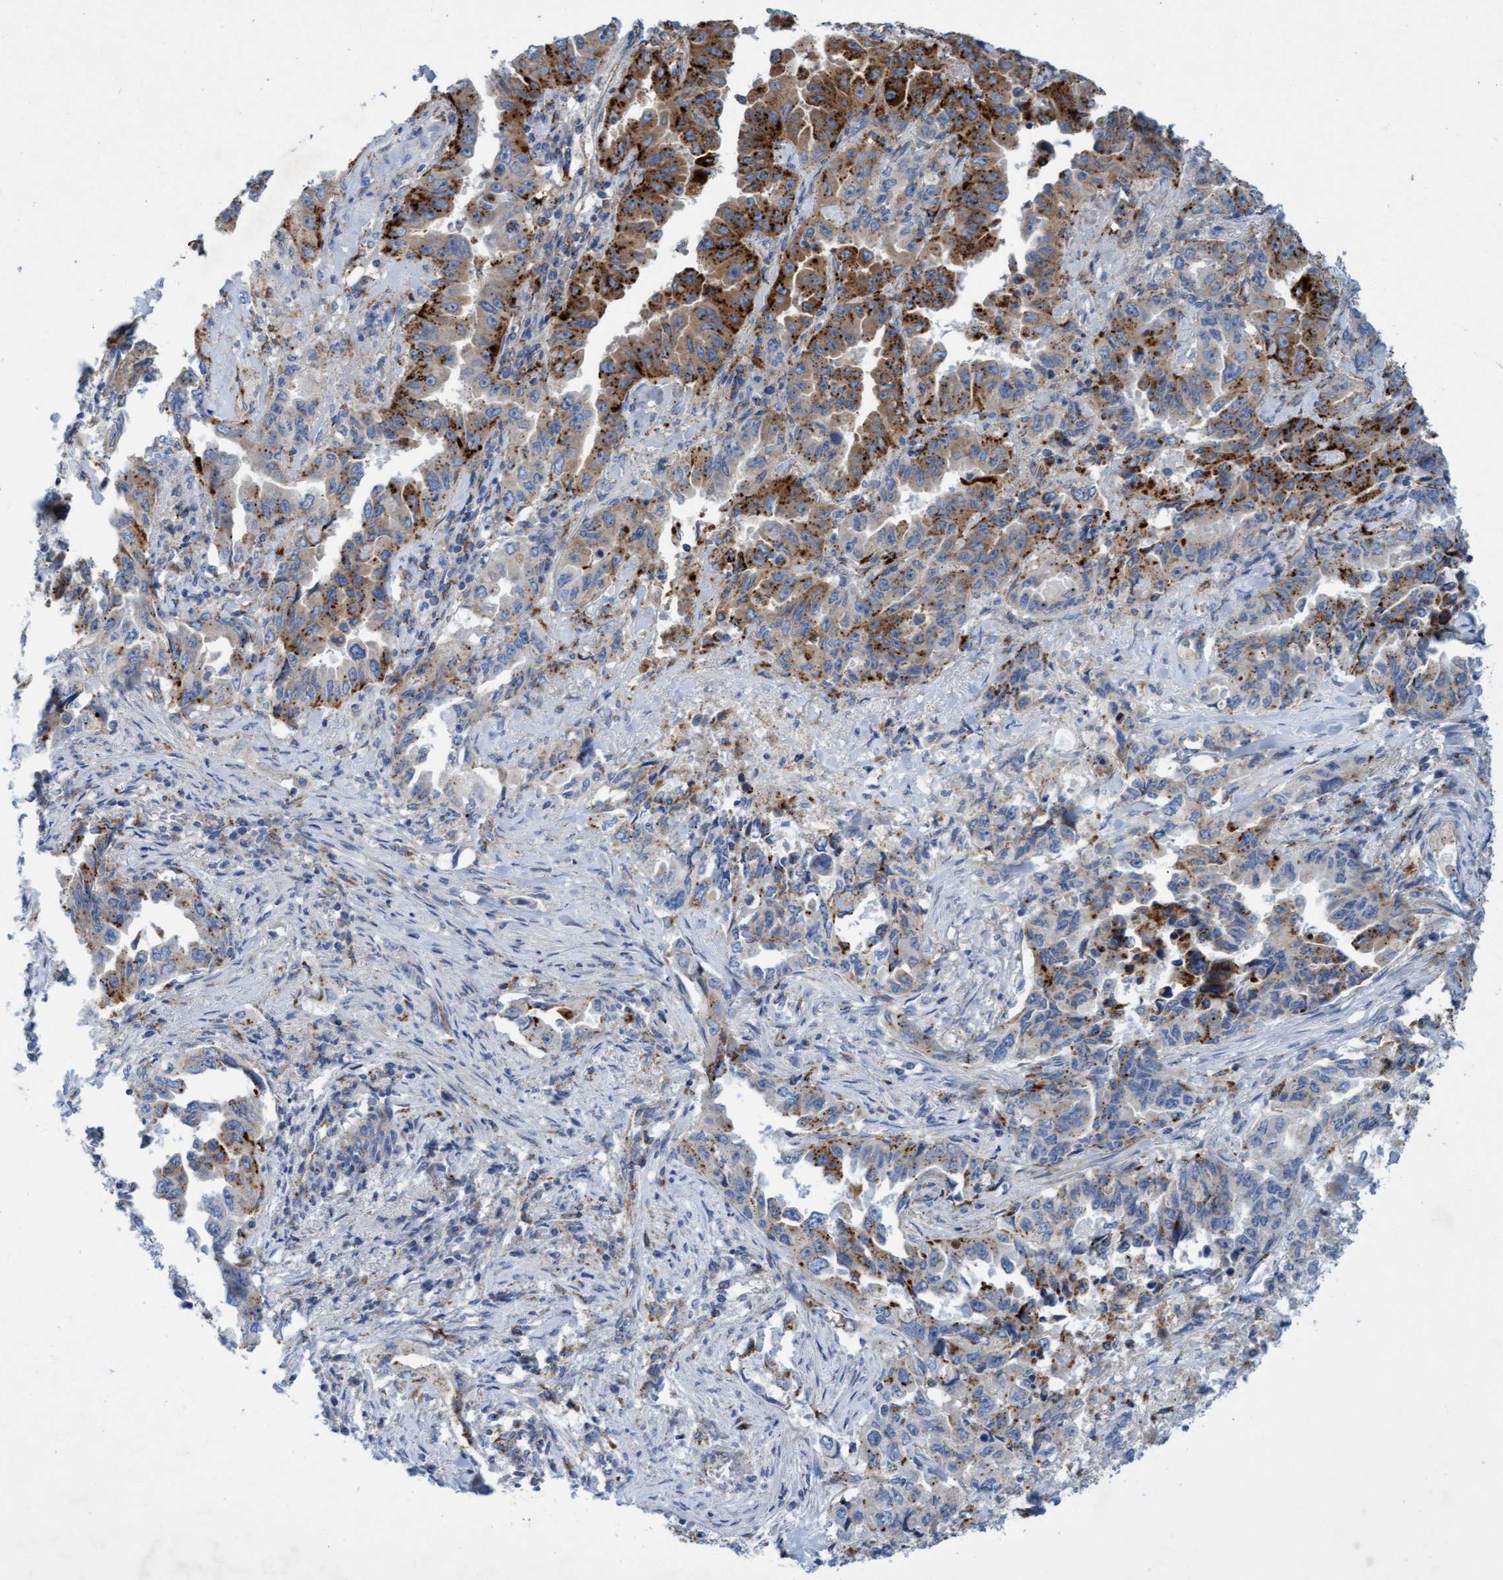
{"staining": {"intensity": "strong", "quantity": "25%-75%", "location": "cytoplasmic/membranous"}, "tissue": "lung cancer", "cell_type": "Tumor cells", "image_type": "cancer", "snomed": [{"axis": "morphology", "description": "Adenocarcinoma, NOS"}, {"axis": "topography", "description": "Lung"}], "caption": "Human lung cancer (adenocarcinoma) stained for a protein (brown) displays strong cytoplasmic/membranous positive positivity in about 25%-75% of tumor cells.", "gene": "SGSH", "patient": {"sex": "female", "age": 51}}